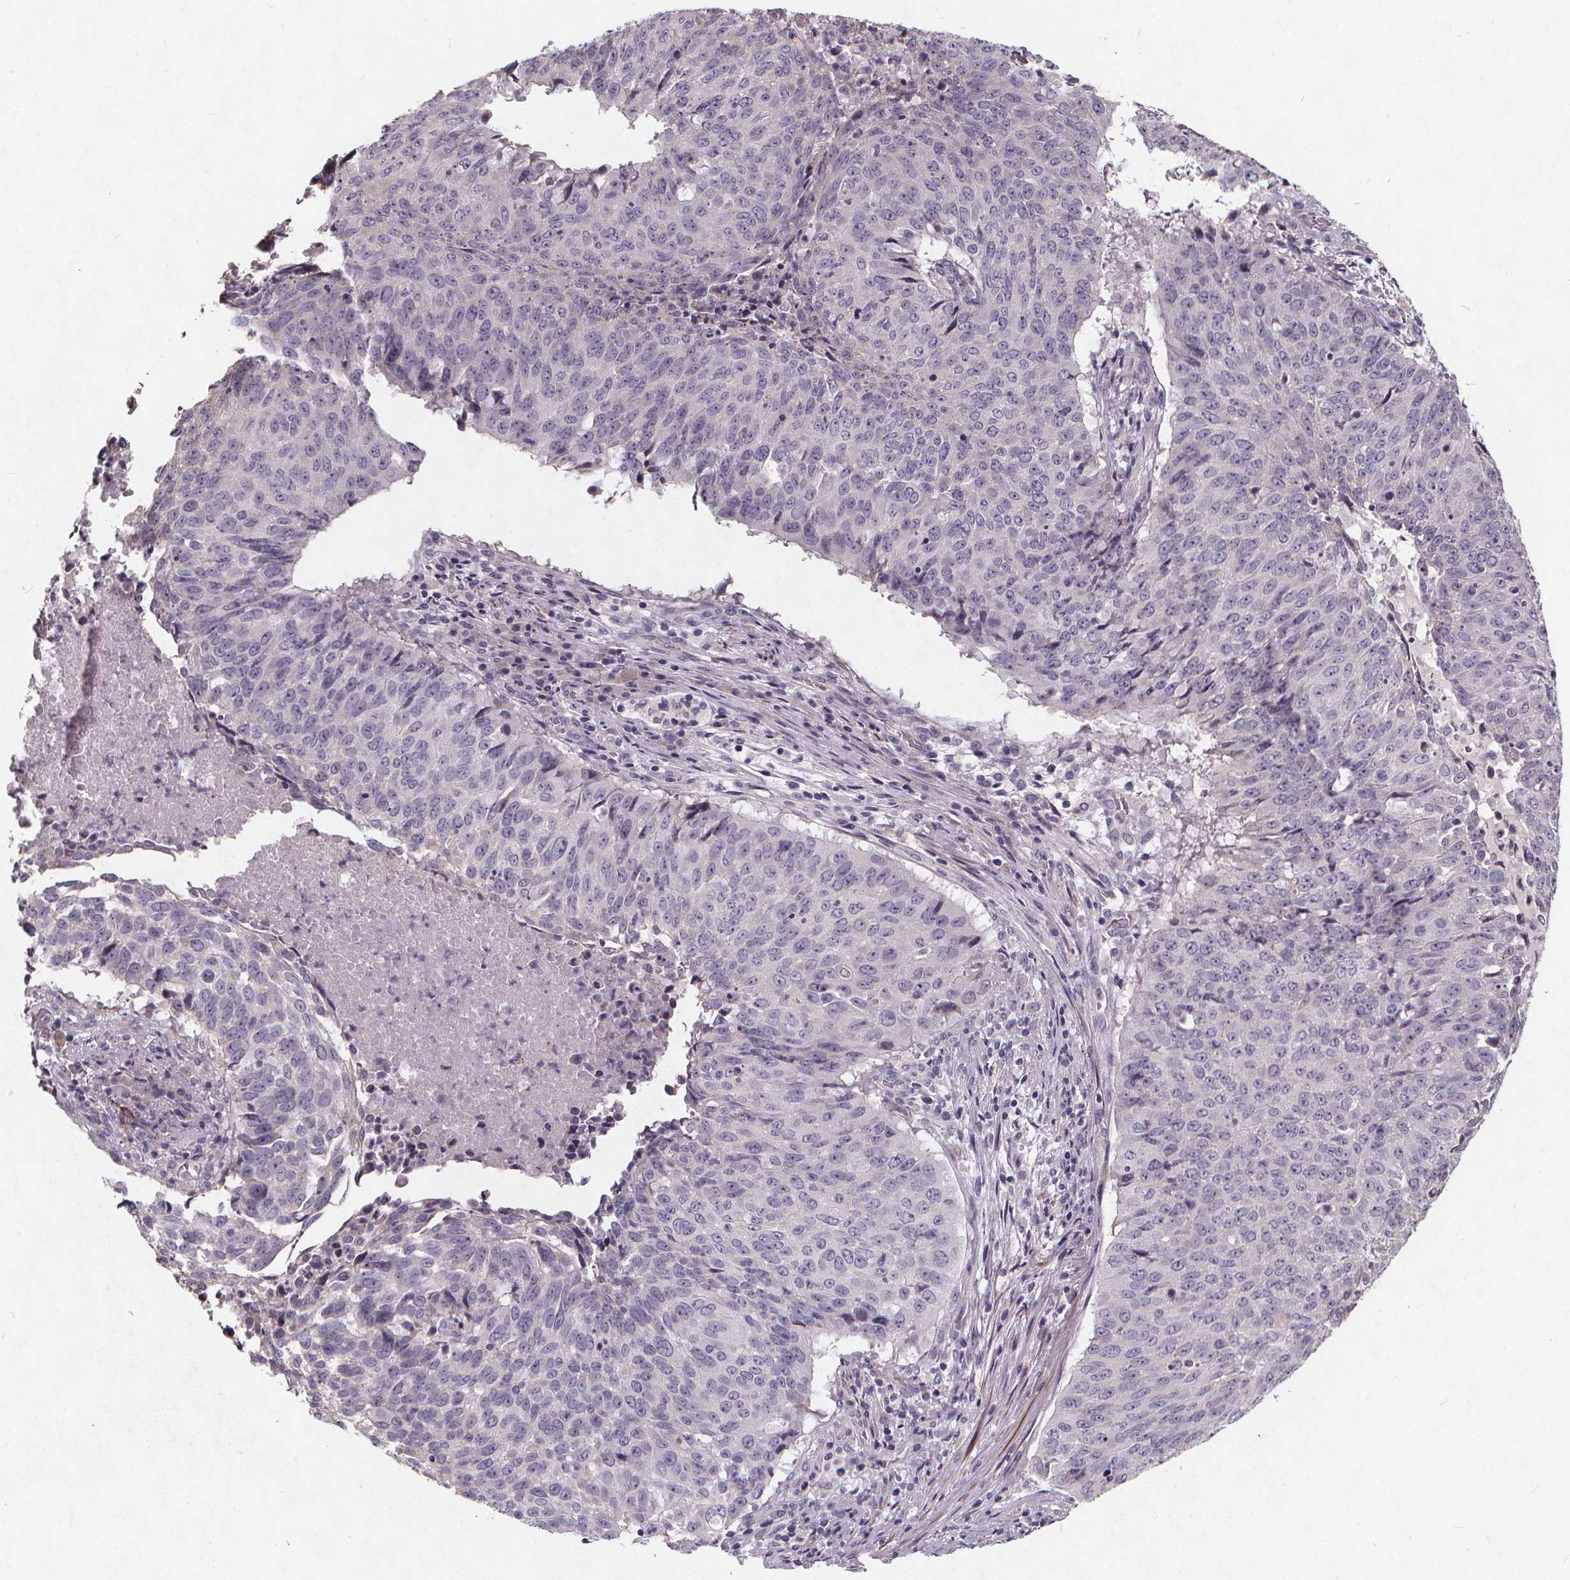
{"staining": {"intensity": "negative", "quantity": "none", "location": "none"}, "tissue": "lung cancer", "cell_type": "Tumor cells", "image_type": "cancer", "snomed": [{"axis": "morphology", "description": "Normal tissue, NOS"}, {"axis": "morphology", "description": "Squamous cell carcinoma, NOS"}, {"axis": "topography", "description": "Bronchus"}, {"axis": "topography", "description": "Lung"}], "caption": "High magnification brightfield microscopy of lung squamous cell carcinoma stained with DAB (3,3'-diaminobenzidine) (brown) and counterstained with hematoxylin (blue): tumor cells show no significant positivity.", "gene": "TSPAN14", "patient": {"sex": "male", "age": 64}}